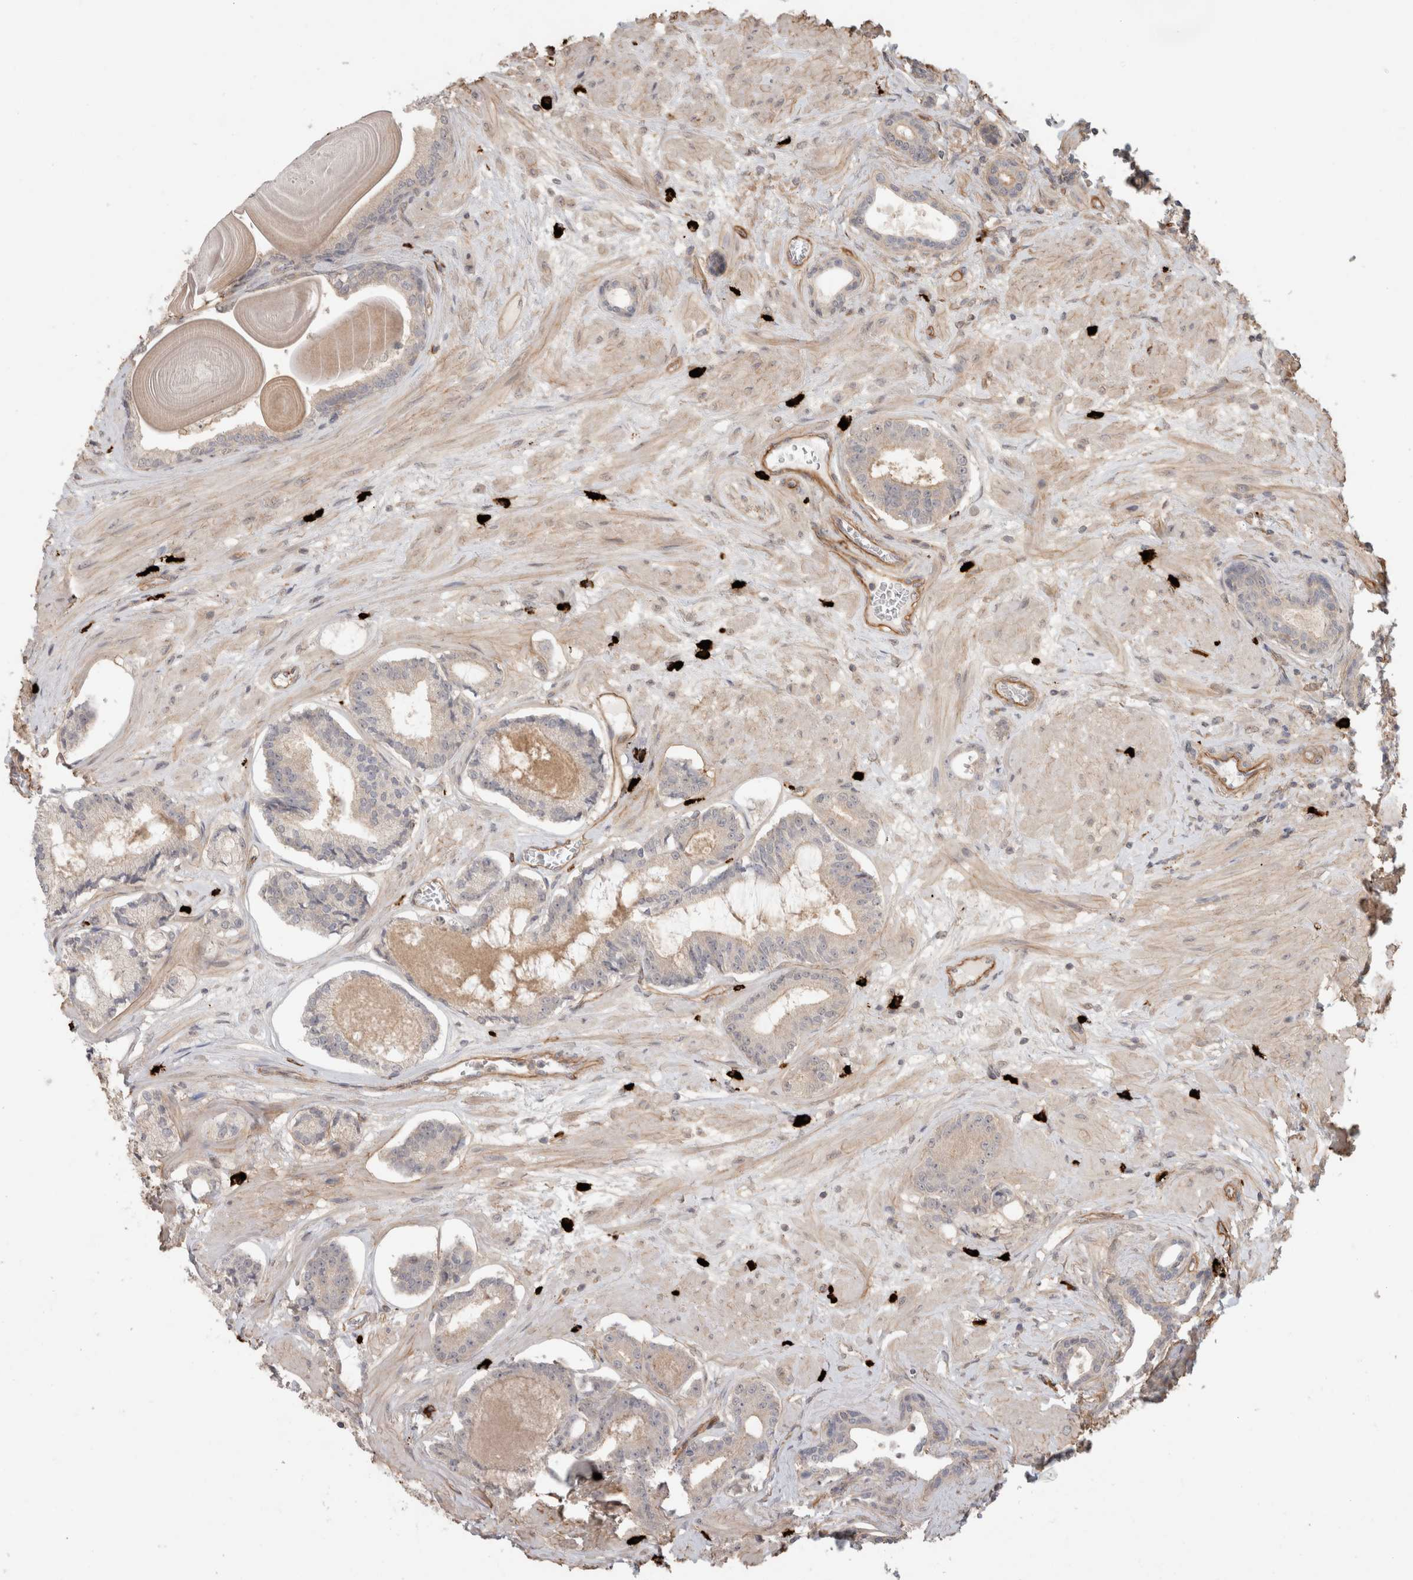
{"staining": {"intensity": "negative", "quantity": "none", "location": "none"}, "tissue": "prostate cancer", "cell_type": "Tumor cells", "image_type": "cancer", "snomed": [{"axis": "morphology", "description": "Adenocarcinoma, Low grade"}, {"axis": "topography", "description": "Prostate"}], "caption": "Immunohistochemistry (IHC) photomicrograph of neoplastic tissue: prostate low-grade adenocarcinoma stained with DAB (3,3'-diaminobenzidine) exhibits no significant protein expression in tumor cells.", "gene": "HSPG2", "patient": {"sex": "male", "age": 60}}